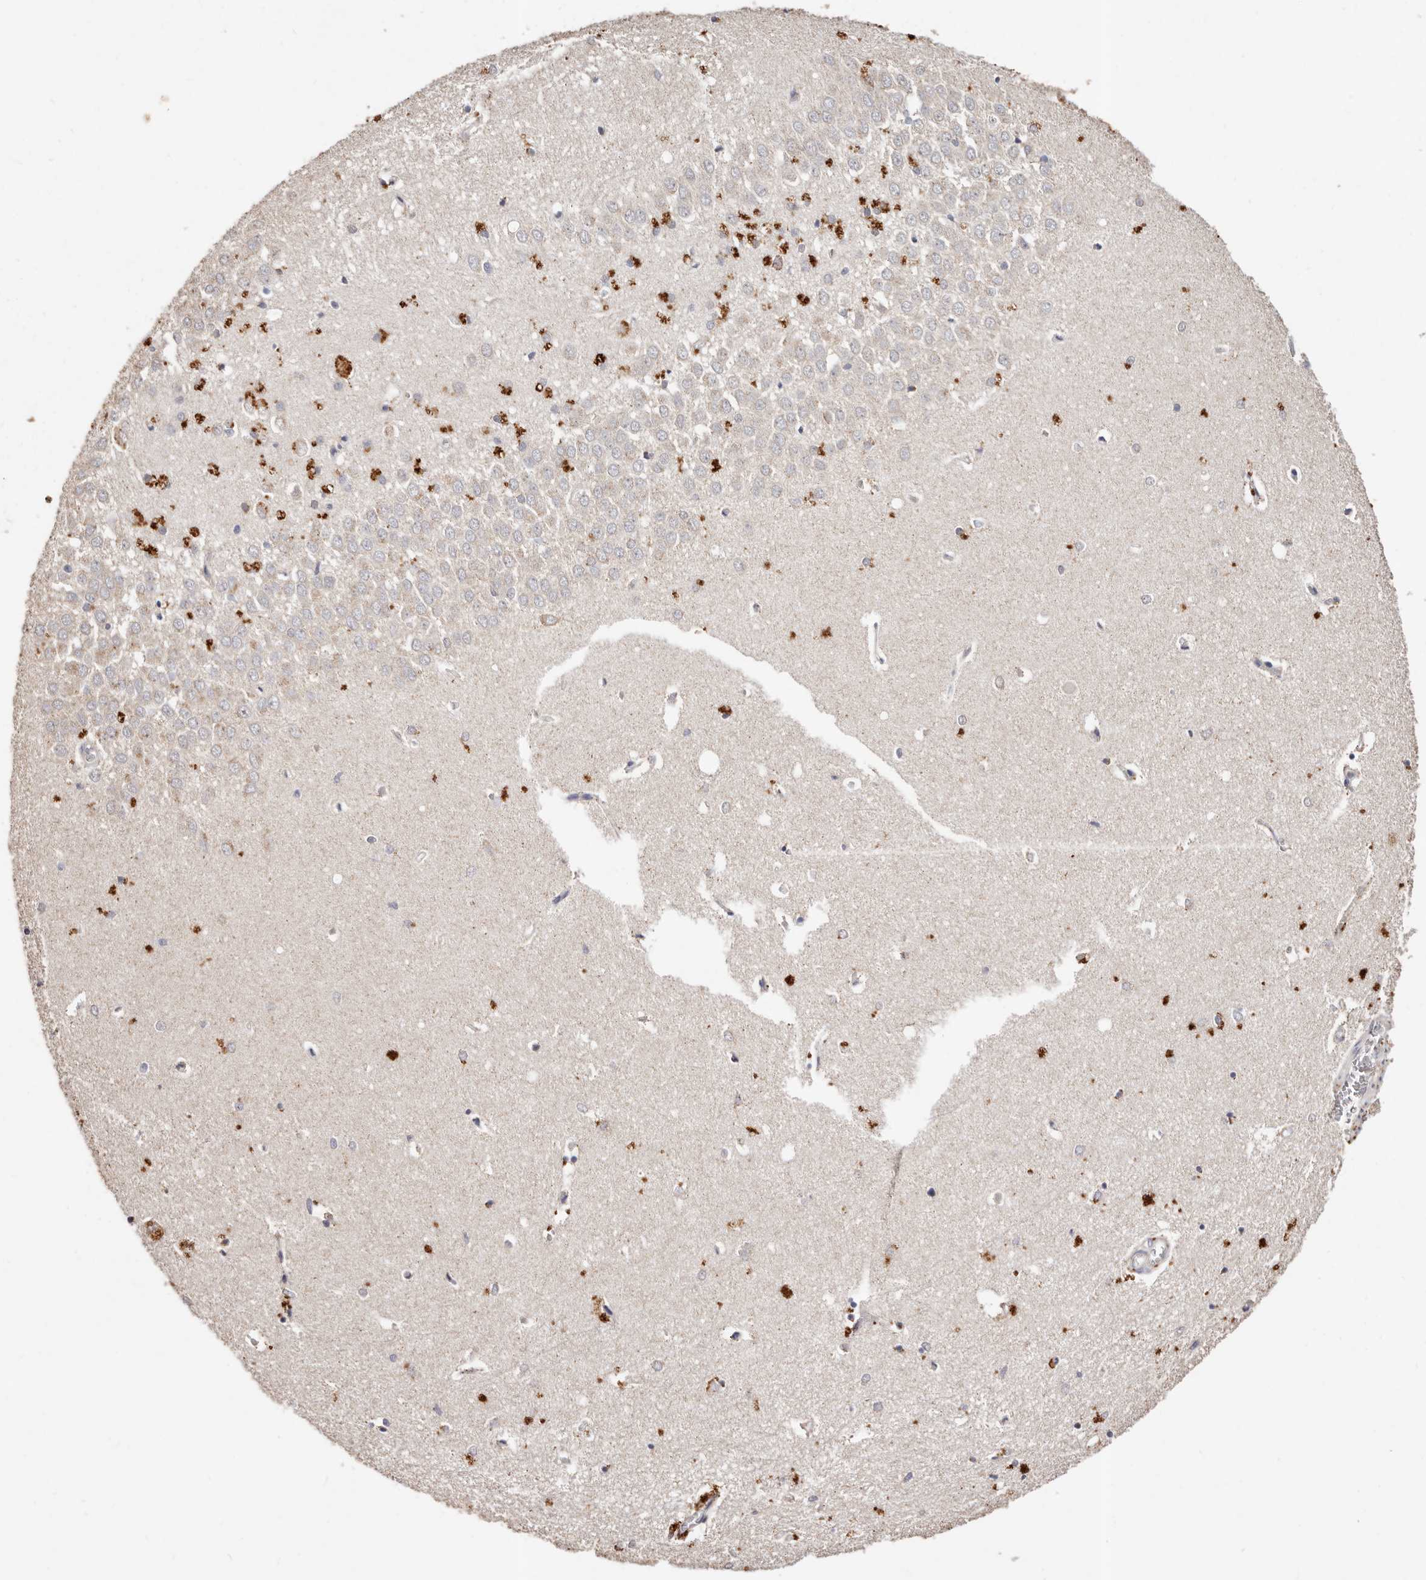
{"staining": {"intensity": "moderate", "quantity": "<25%", "location": "cytoplasmic/membranous"}, "tissue": "hippocampus", "cell_type": "Glial cells", "image_type": "normal", "snomed": [{"axis": "morphology", "description": "Normal tissue, NOS"}, {"axis": "topography", "description": "Hippocampus"}], "caption": "DAB immunohistochemical staining of benign human hippocampus shows moderate cytoplasmic/membranous protein positivity in about <25% of glial cells.", "gene": "THBS3", "patient": {"sex": "female", "age": 64}}